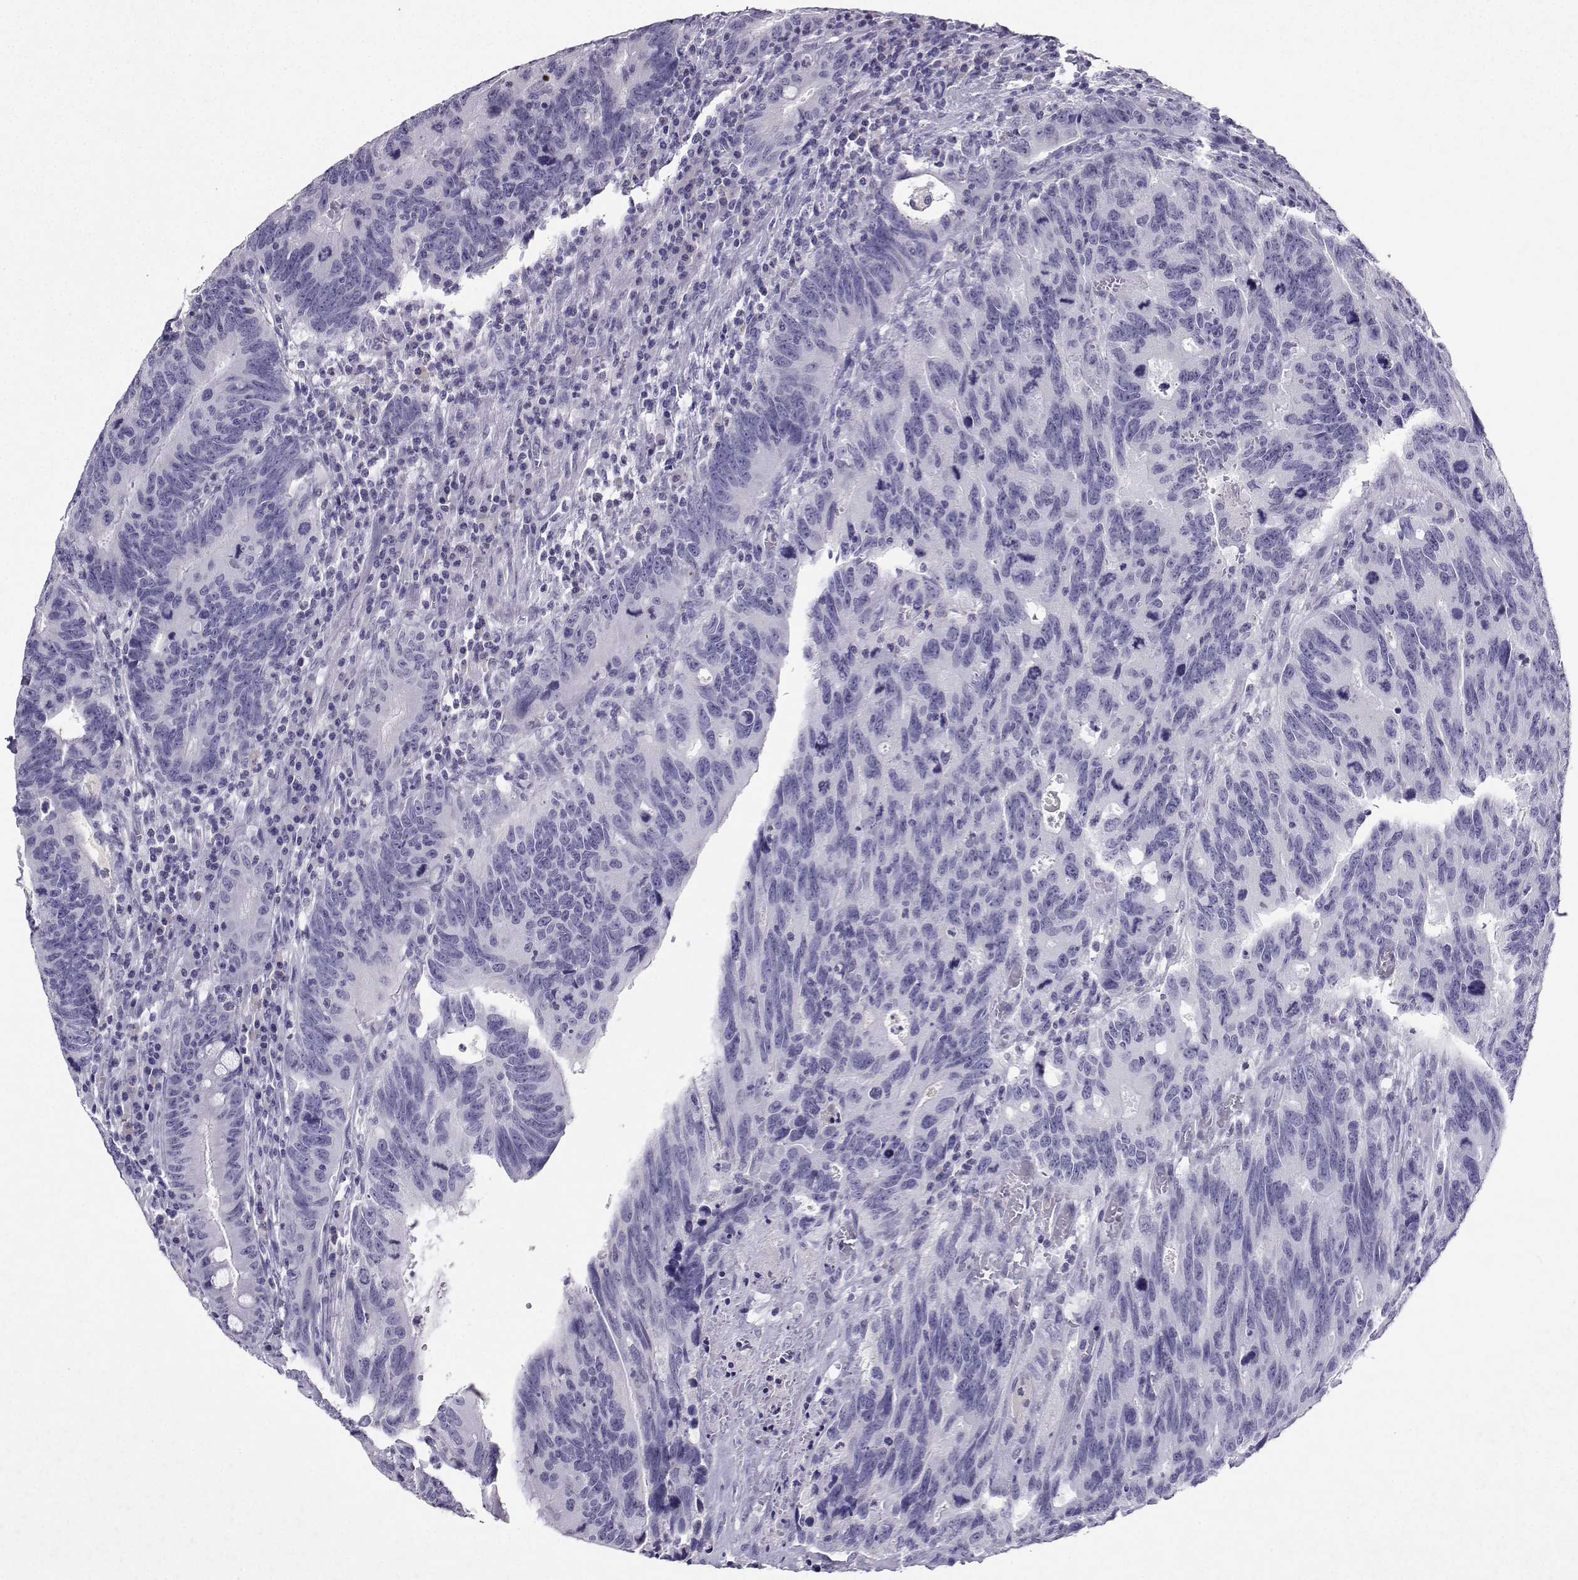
{"staining": {"intensity": "negative", "quantity": "none", "location": "none"}, "tissue": "colorectal cancer", "cell_type": "Tumor cells", "image_type": "cancer", "snomed": [{"axis": "morphology", "description": "Adenocarcinoma, NOS"}, {"axis": "topography", "description": "Colon"}], "caption": "High power microscopy image of an immunohistochemistry (IHC) histopathology image of colorectal cancer (adenocarcinoma), revealing no significant expression in tumor cells. (DAB (3,3'-diaminobenzidine) IHC, high magnification).", "gene": "GRIK4", "patient": {"sex": "female", "age": 77}}